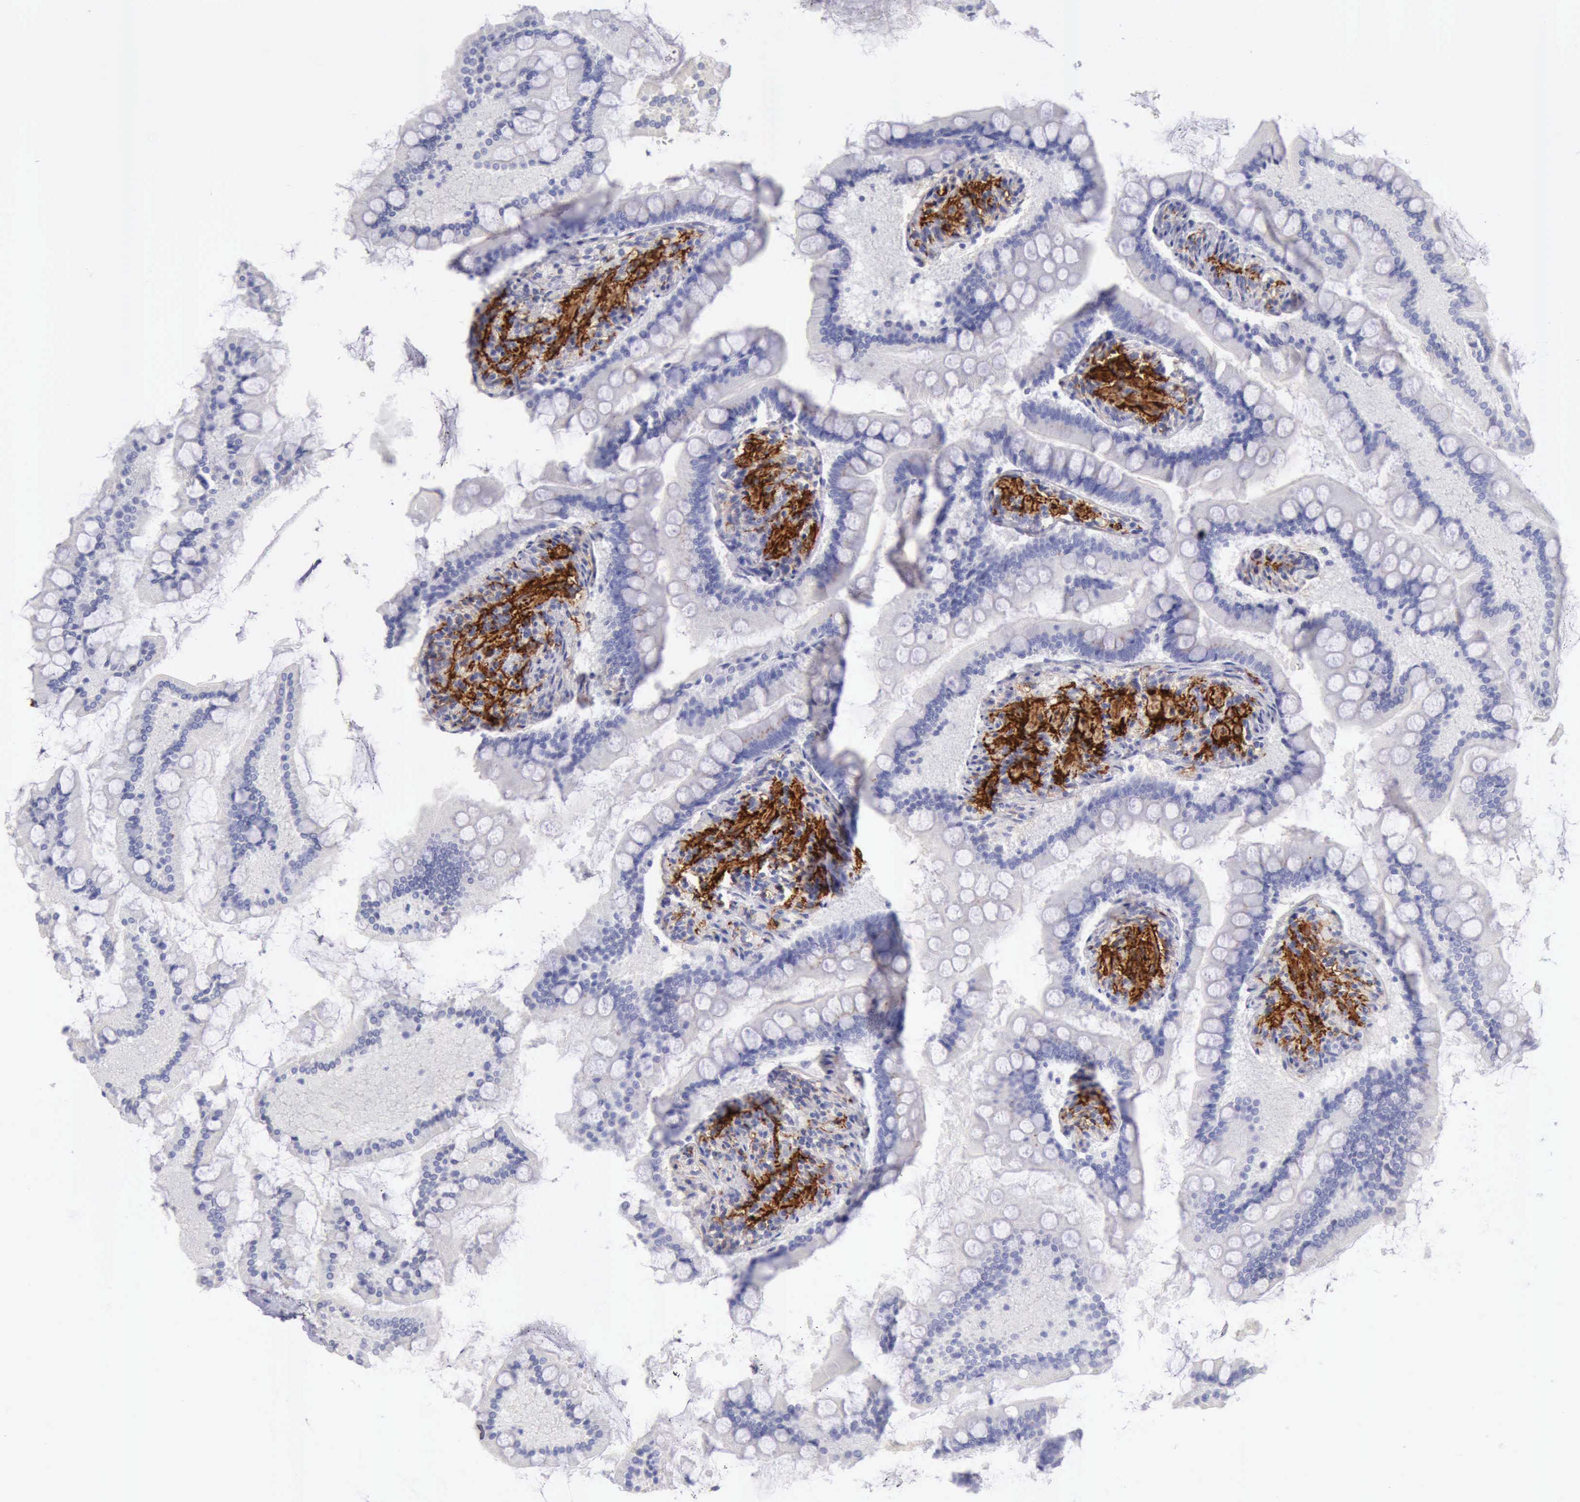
{"staining": {"intensity": "moderate", "quantity": "25%-75%", "location": "cytoplasmic/membranous"}, "tissue": "small intestine", "cell_type": "Glandular cells", "image_type": "normal", "snomed": [{"axis": "morphology", "description": "Normal tissue, NOS"}, {"axis": "topography", "description": "Small intestine"}], "caption": "Immunohistochemical staining of benign human small intestine reveals medium levels of moderate cytoplasmic/membranous staining in approximately 25%-75% of glandular cells. (Stains: DAB in brown, nuclei in blue, Microscopy: brightfield microscopy at high magnification).", "gene": "AOC3", "patient": {"sex": "male", "age": 41}}